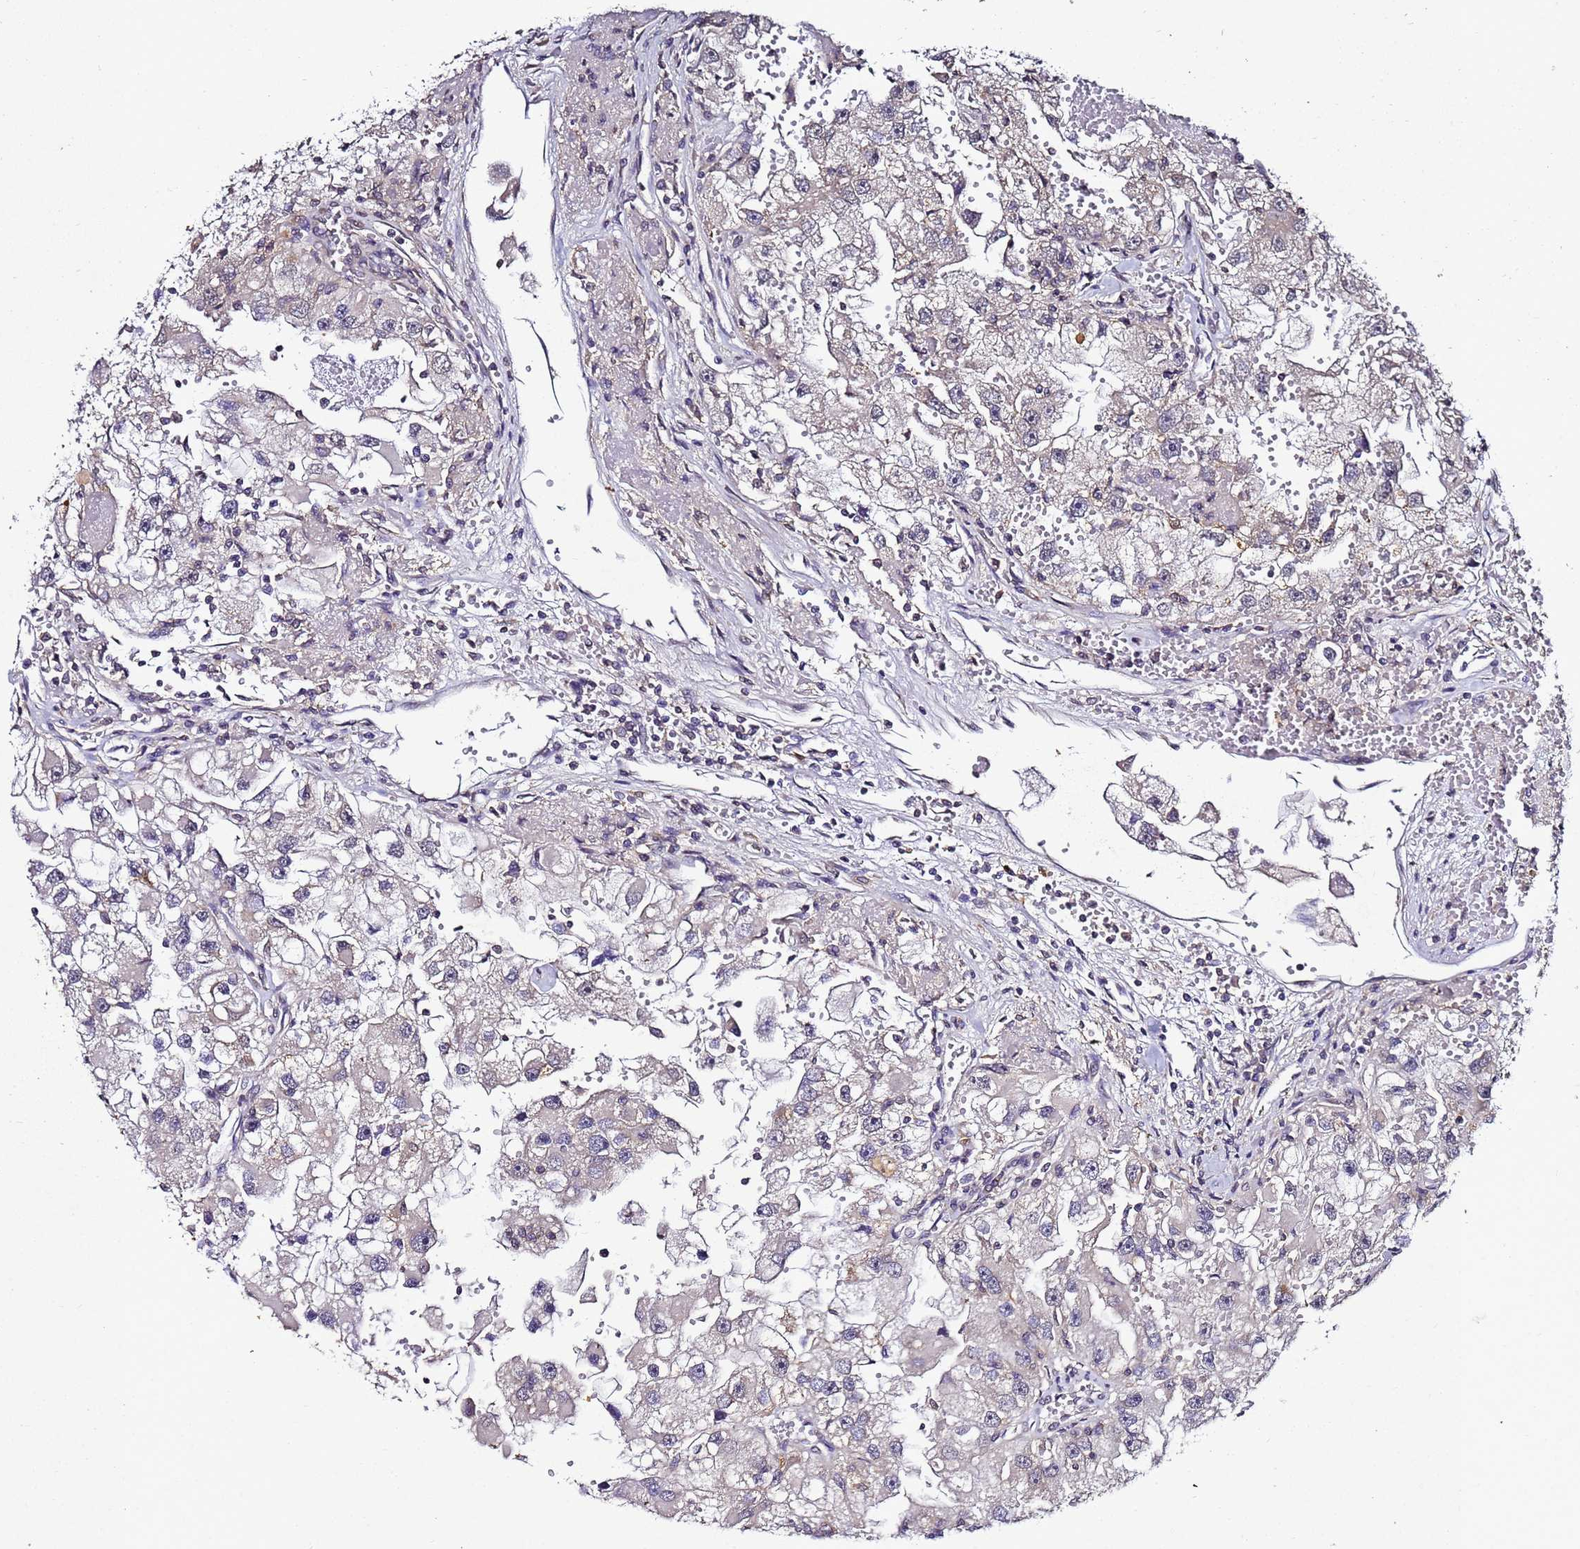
{"staining": {"intensity": "negative", "quantity": "none", "location": "none"}, "tissue": "renal cancer", "cell_type": "Tumor cells", "image_type": "cancer", "snomed": [{"axis": "morphology", "description": "Adenocarcinoma, NOS"}, {"axis": "topography", "description": "Kidney"}], "caption": "A high-resolution photomicrograph shows immunohistochemistry staining of renal cancer, which displays no significant expression in tumor cells.", "gene": "ANKRD17", "patient": {"sex": "male", "age": 63}}